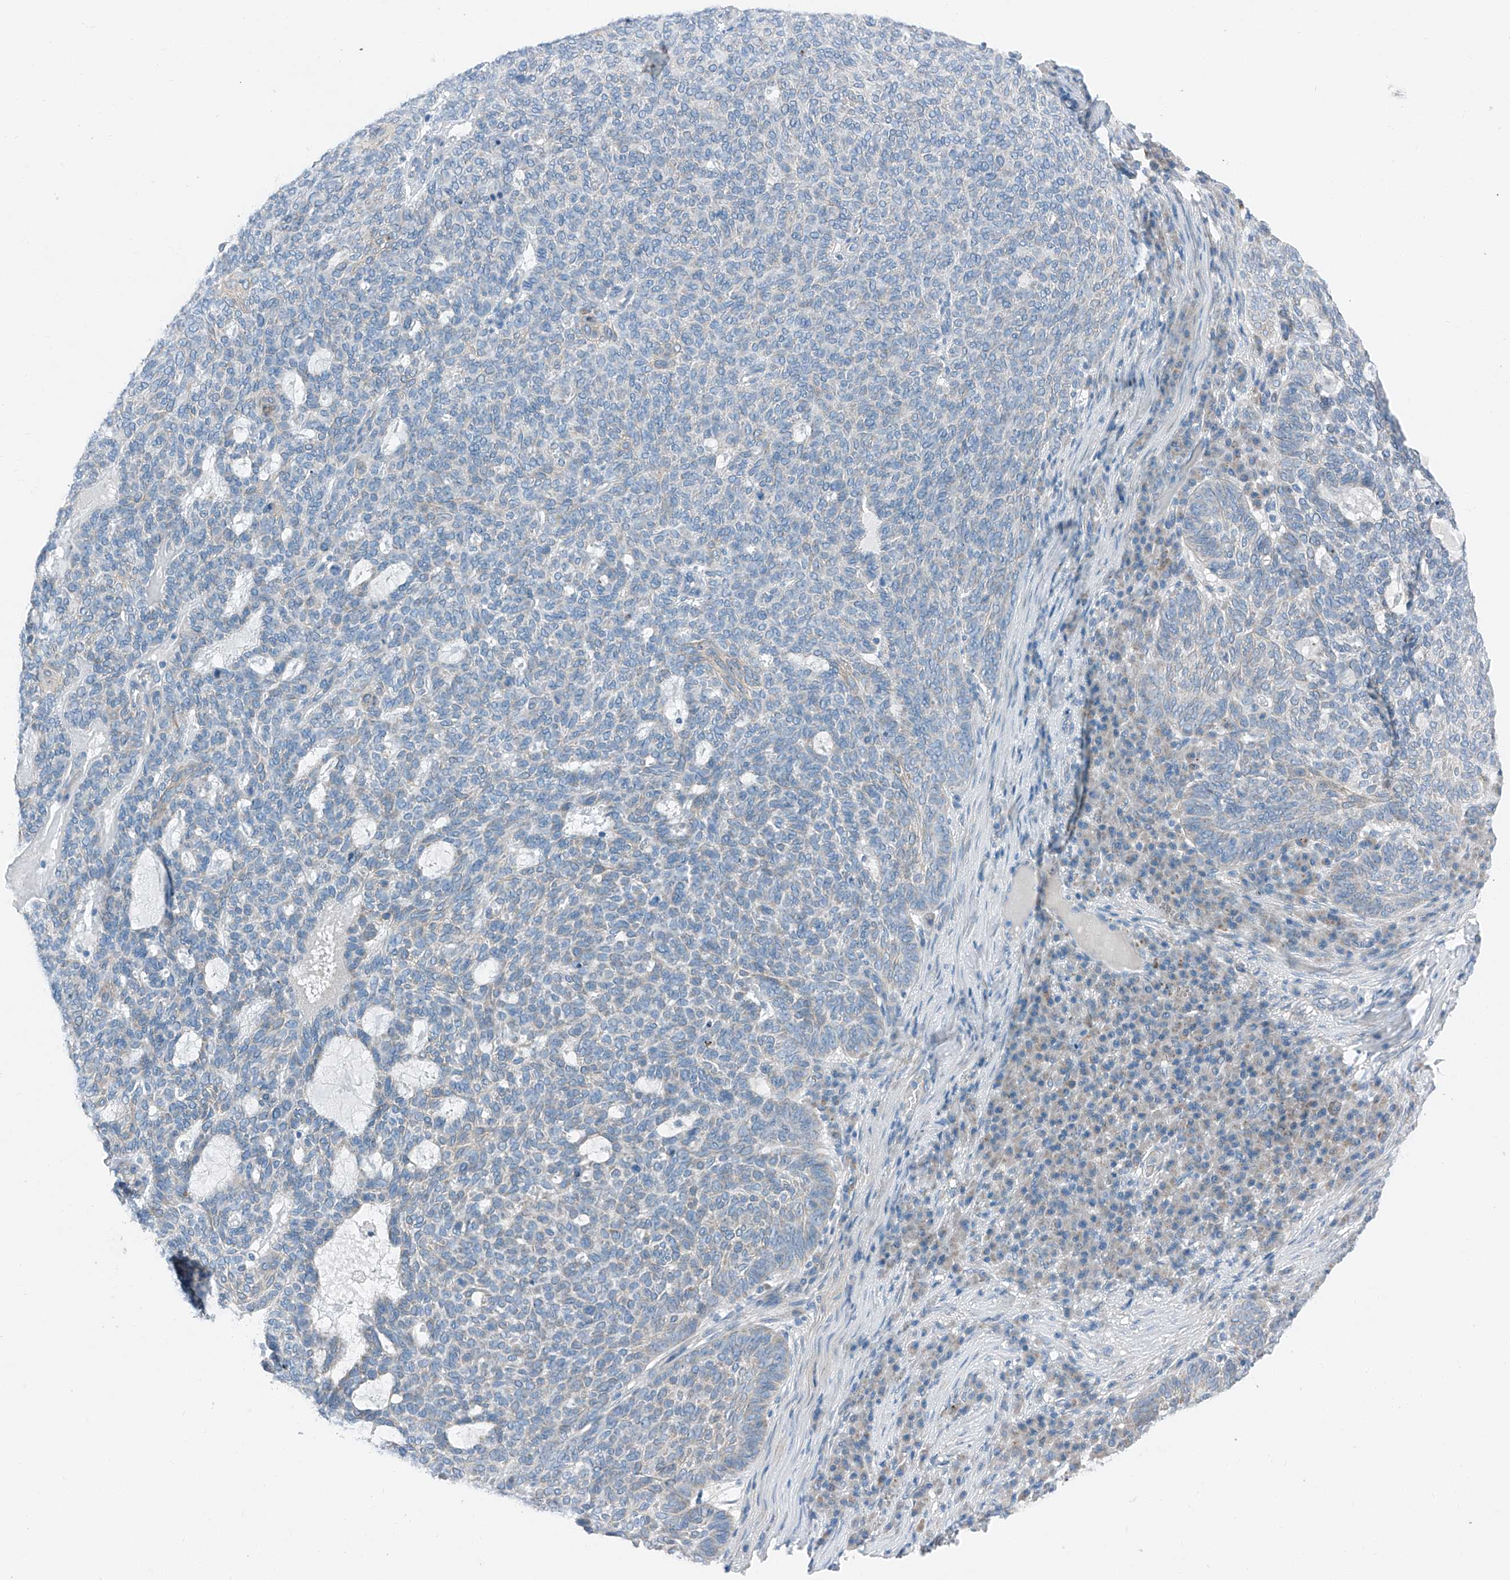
{"staining": {"intensity": "negative", "quantity": "none", "location": "none"}, "tissue": "skin cancer", "cell_type": "Tumor cells", "image_type": "cancer", "snomed": [{"axis": "morphology", "description": "Squamous cell carcinoma, NOS"}, {"axis": "topography", "description": "Skin"}], "caption": "Immunohistochemical staining of squamous cell carcinoma (skin) shows no significant positivity in tumor cells. (Brightfield microscopy of DAB (3,3'-diaminobenzidine) IHC at high magnification).", "gene": "MDGA1", "patient": {"sex": "female", "age": 90}}